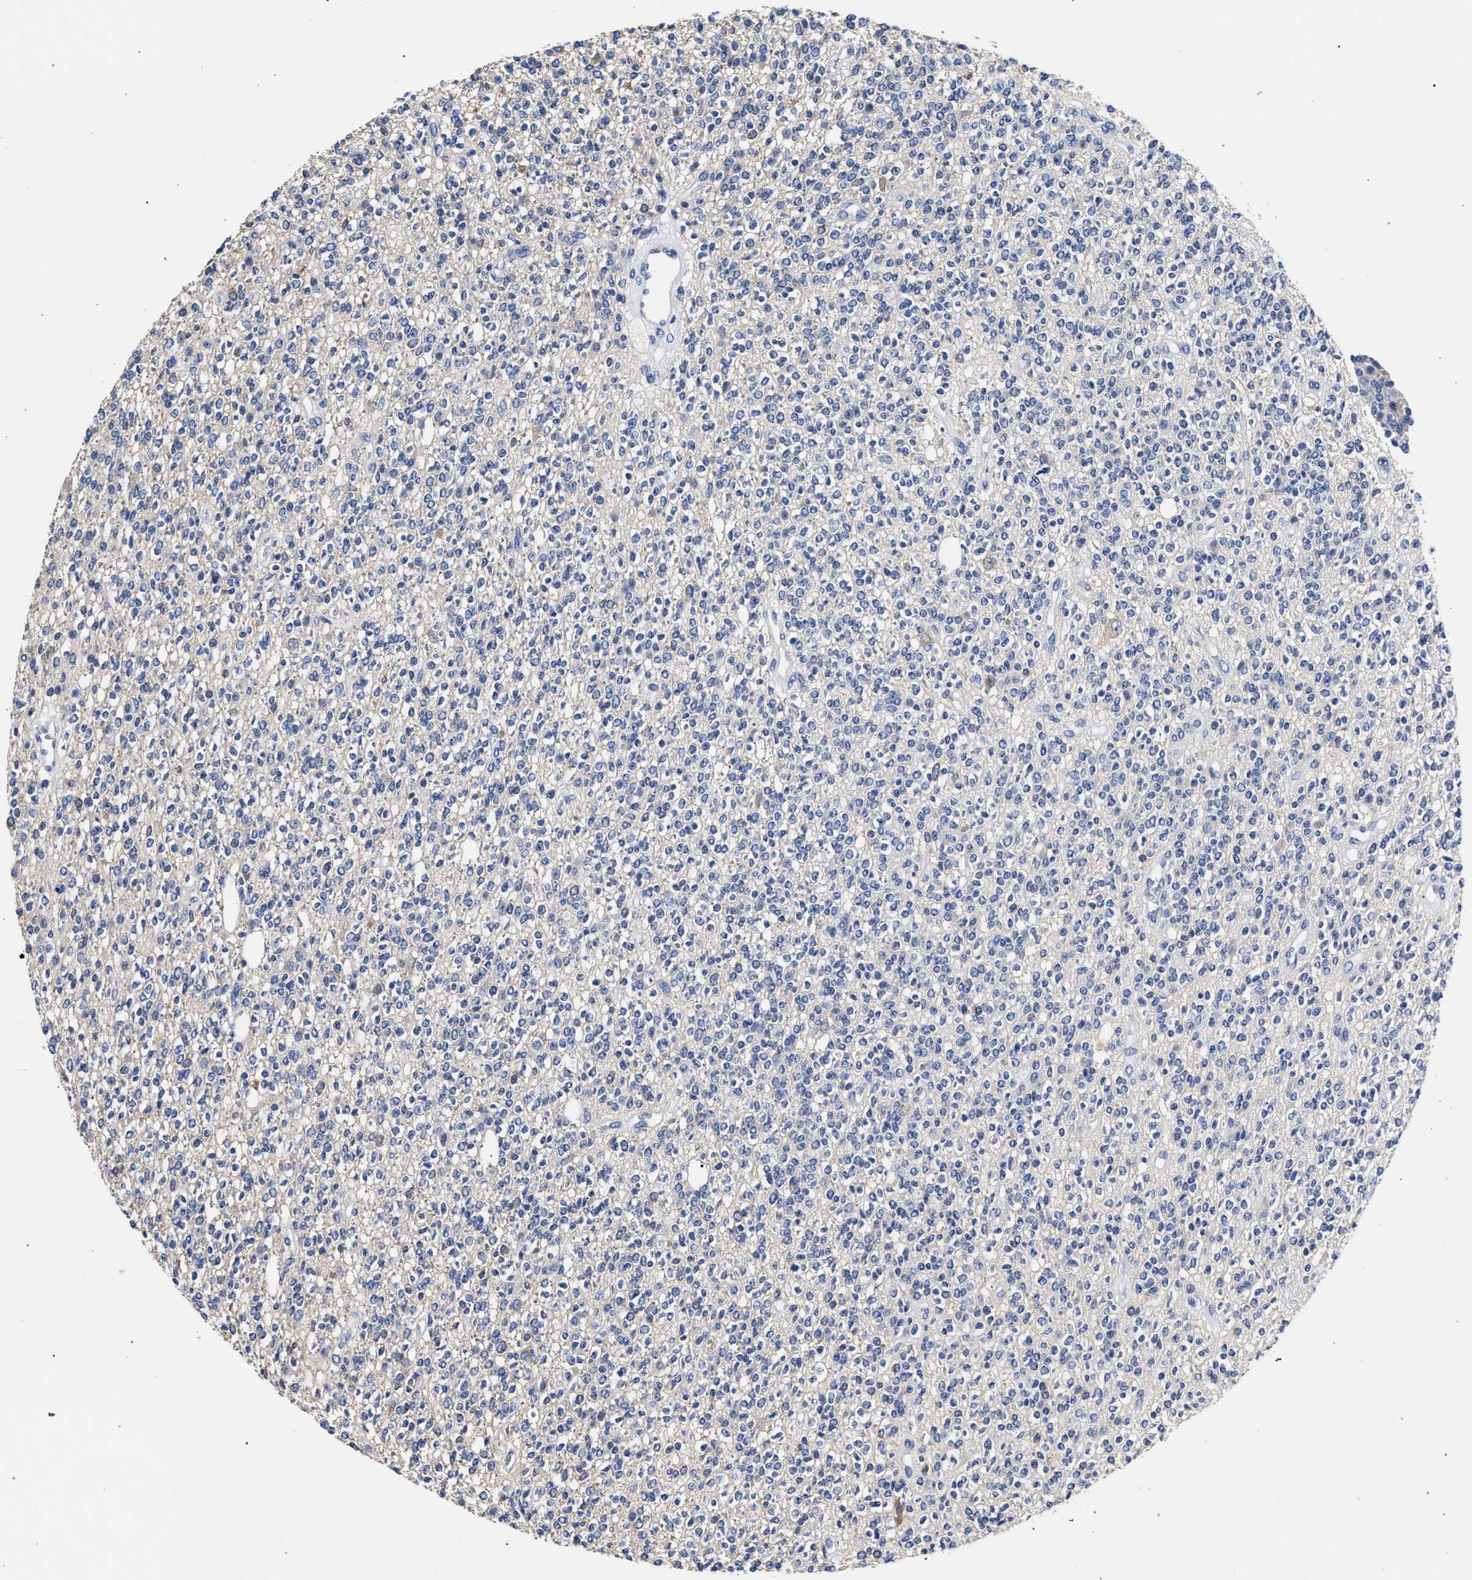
{"staining": {"intensity": "negative", "quantity": "none", "location": "none"}, "tissue": "glioma", "cell_type": "Tumor cells", "image_type": "cancer", "snomed": [{"axis": "morphology", "description": "Glioma, malignant, High grade"}, {"axis": "topography", "description": "Brain"}], "caption": "High power microscopy micrograph of an IHC histopathology image of malignant glioma (high-grade), revealing no significant positivity in tumor cells. (Stains: DAB (3,3'-diaminobenzidine) IHC with hematoxylin counter stain, Microscopy: brightfield microscopy at high magnification).", "gene": "AKAP4", "patient": {"sex": "male", "age": 34}}